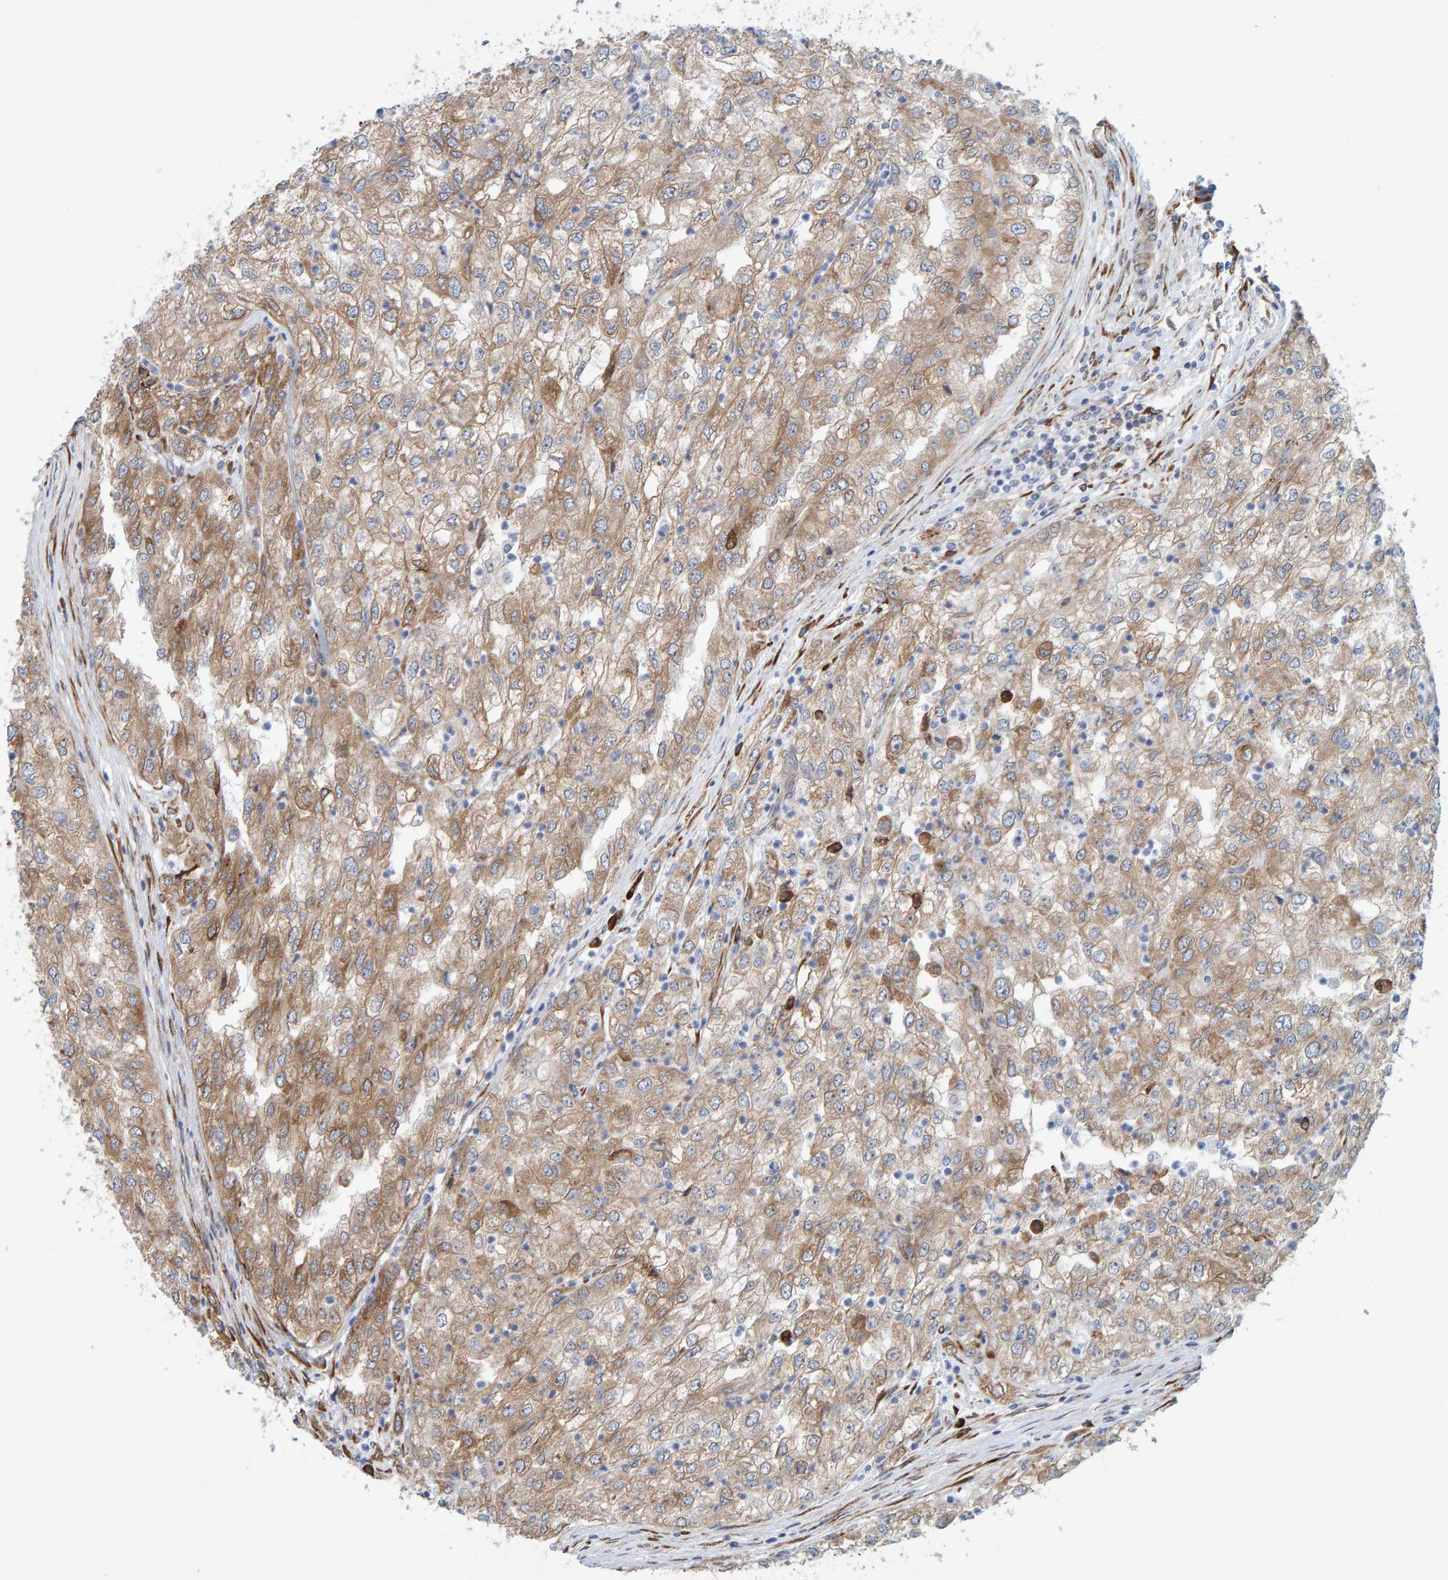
{"staining": {"intensity": "moderate", "quantity": ">75%", "location": "cytoplasmic/membranous"}, "tissue": "renal cancer", "cell_type": "Tumor cells", "image_type": "cancer", "snomed": [{"axis": "morphology", "description": "Adenocarcinoma, NOS"}, {"axis": "topography", "description": "Kidney"}], "caption": "Approximately >75% of tumor cells in human renal cancer show moderate cytoplasmic/membranous protein expression as visualized by brown immunohistochemical staining.", "gene": "MMP16", "patient": {"sex": "female", "age": 54}}